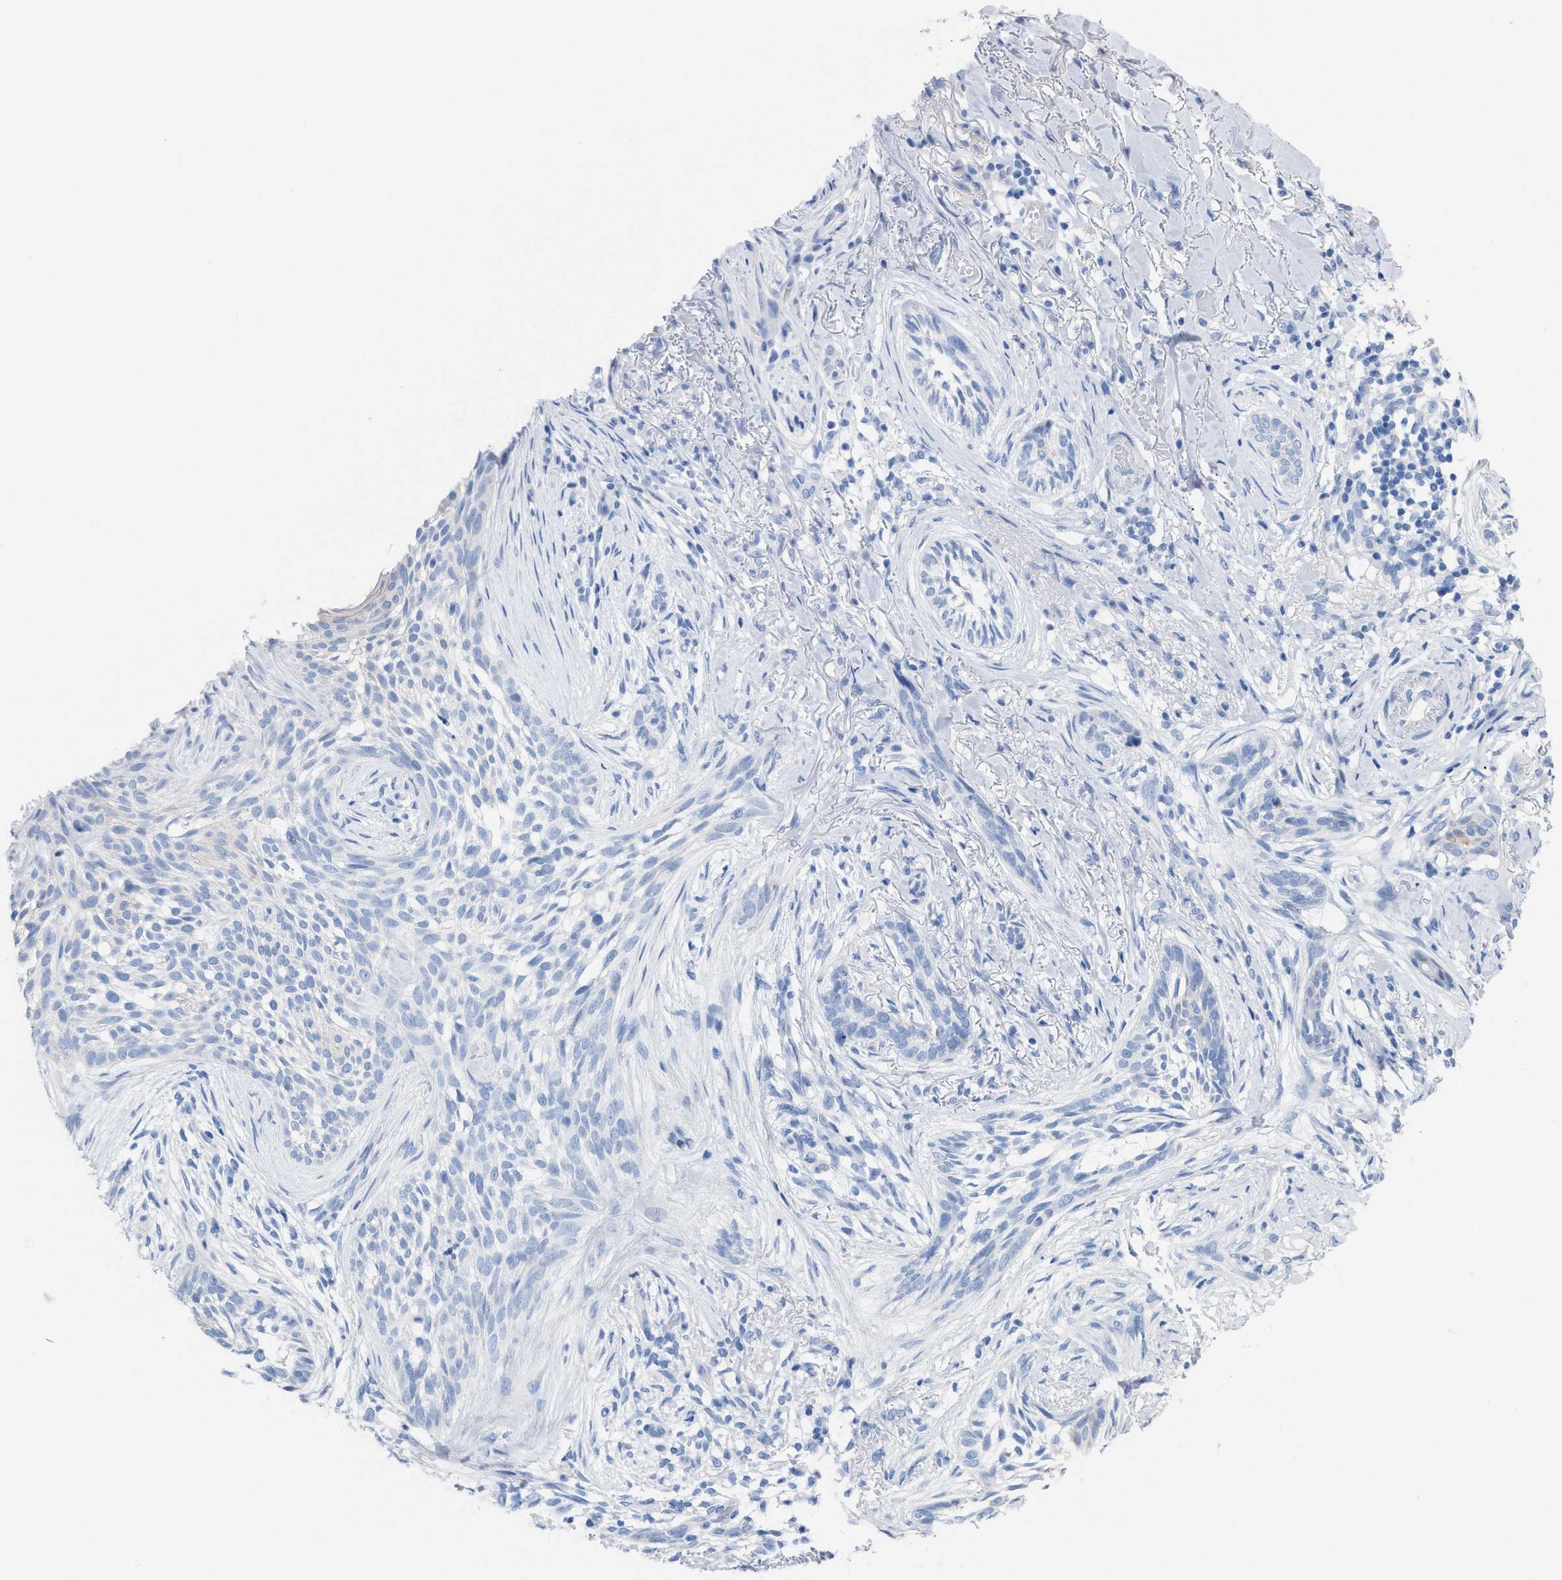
{"staining": {"intensity": "negative", "quantity": "none", "location": "none"}, "tissue": "skin cancer", "cell_type": "Tumor cells", "image_type": "cancer", "snomed": [{"axis": "morphology", "description": "Basal cell carcinoma"}, {"axis": "topography", "description": "Skin"}], "caption": "A high-resolution histopathology image shows IHC staining of skin cancer (basal cell carcinoma), which exhibits no significant positivity in tumor cells. The staining is performed using DAB (3,3'-diaminobenzidine) brown chromogen with nuclei counter-stained in using hematoxylin.", "gene": "CPA1", "patient": {"sex": "female", "age": 88}}